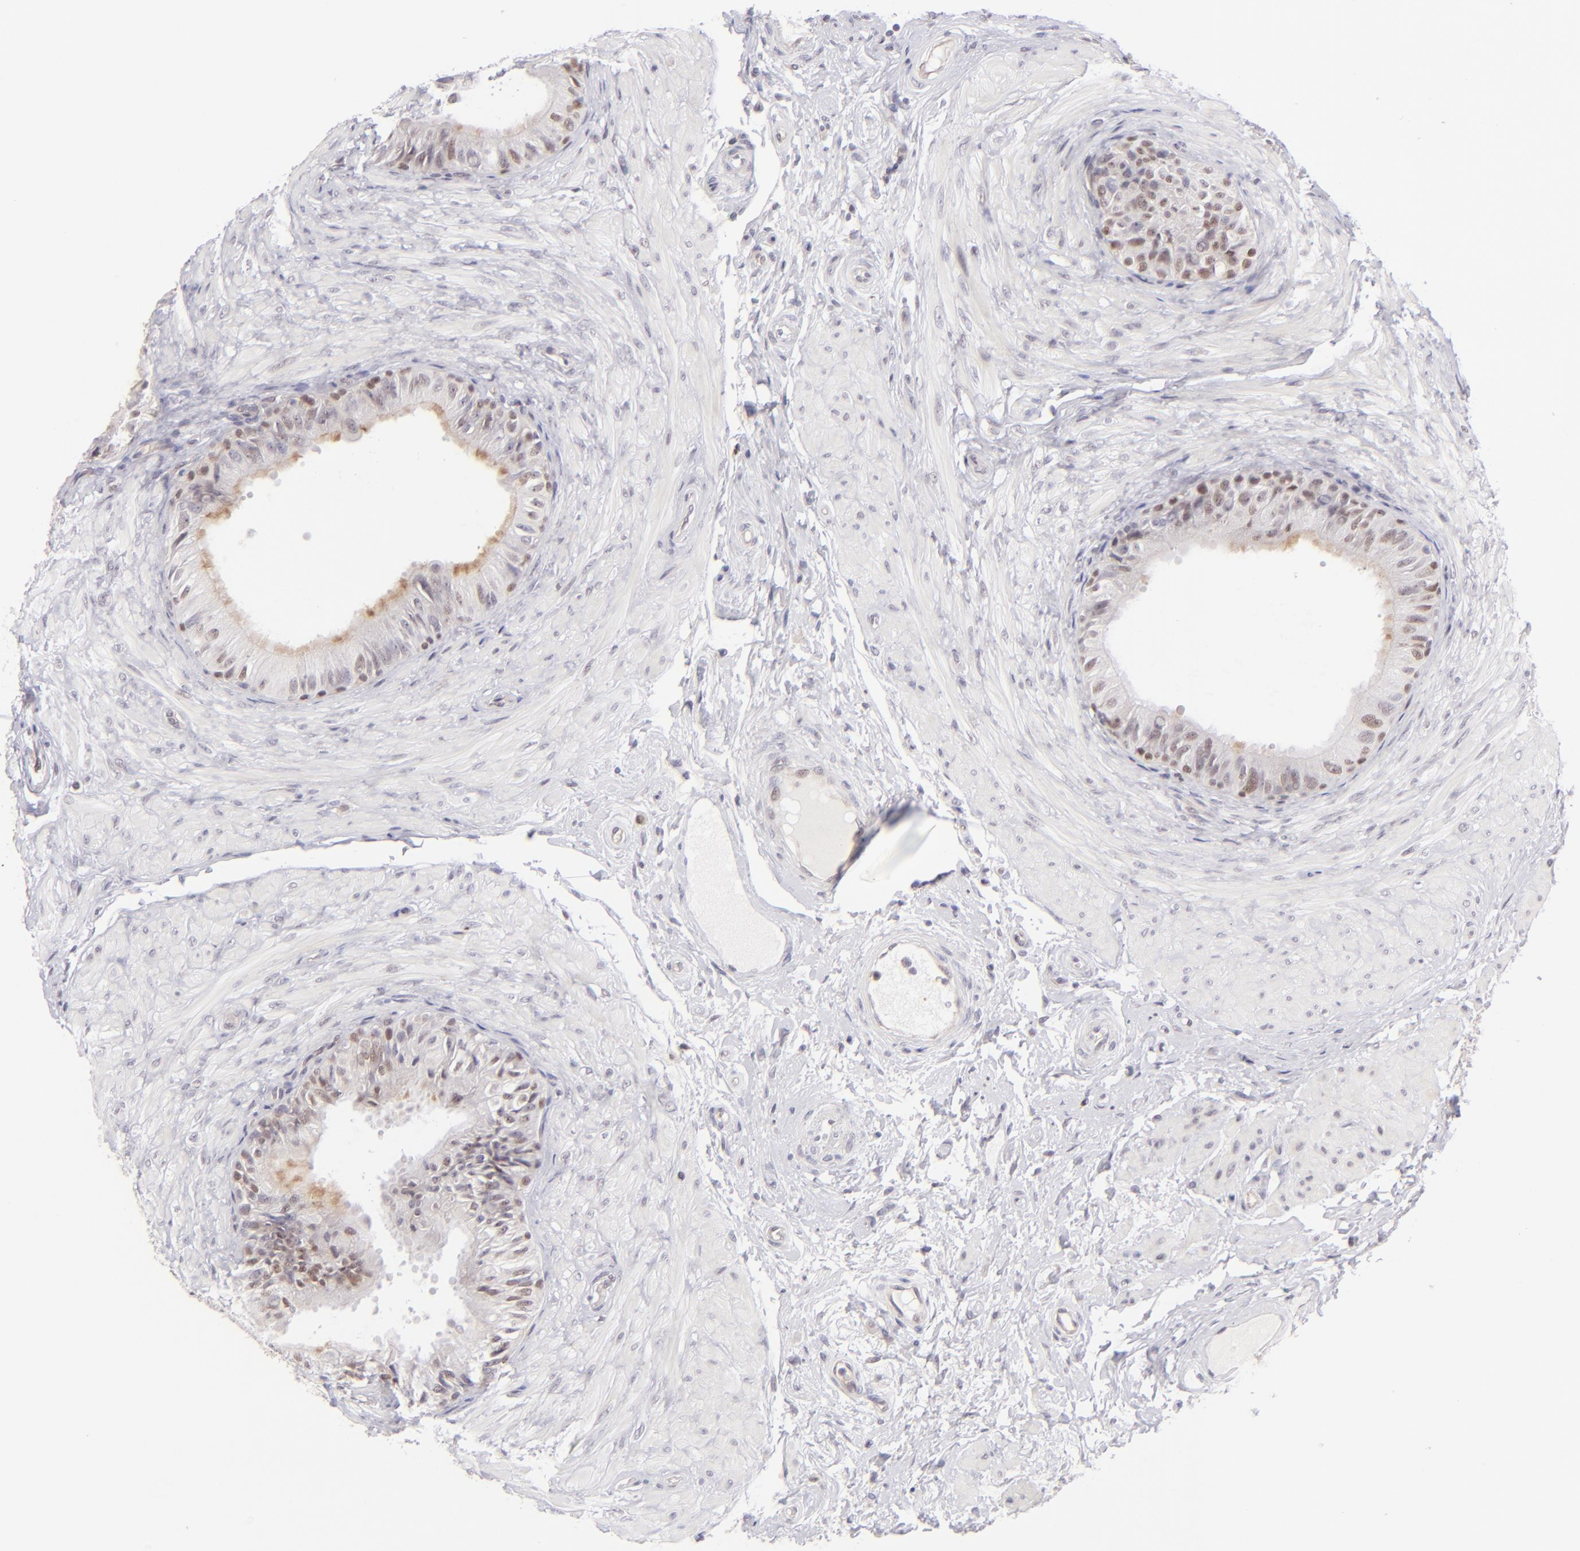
{"staining": {"intensity": "moderate", "quantity": ">75%", "location": "nuclear"}, "tissue": "epididymis", "cell_type": "Glandular cells", "image_type": "normal", "snomed": [{"axis": "morphology", "description": "Normal tissue, NOS"}, {"axis": "topography", "description": "Epididymis"}], "caption": "Protein expression analysis of unremarkable human epididymis reveals moderate nuclear expression in approximately >75% of glandular cells. The protein of interest is stained brown, and the nuclei are stained in blue (DAB (3,3'-diaminobenzidine) IHC with brightfield microscopy, high magnification).", "gene": "POU2F1", "patient": {"sex": "male", "age": 68}}